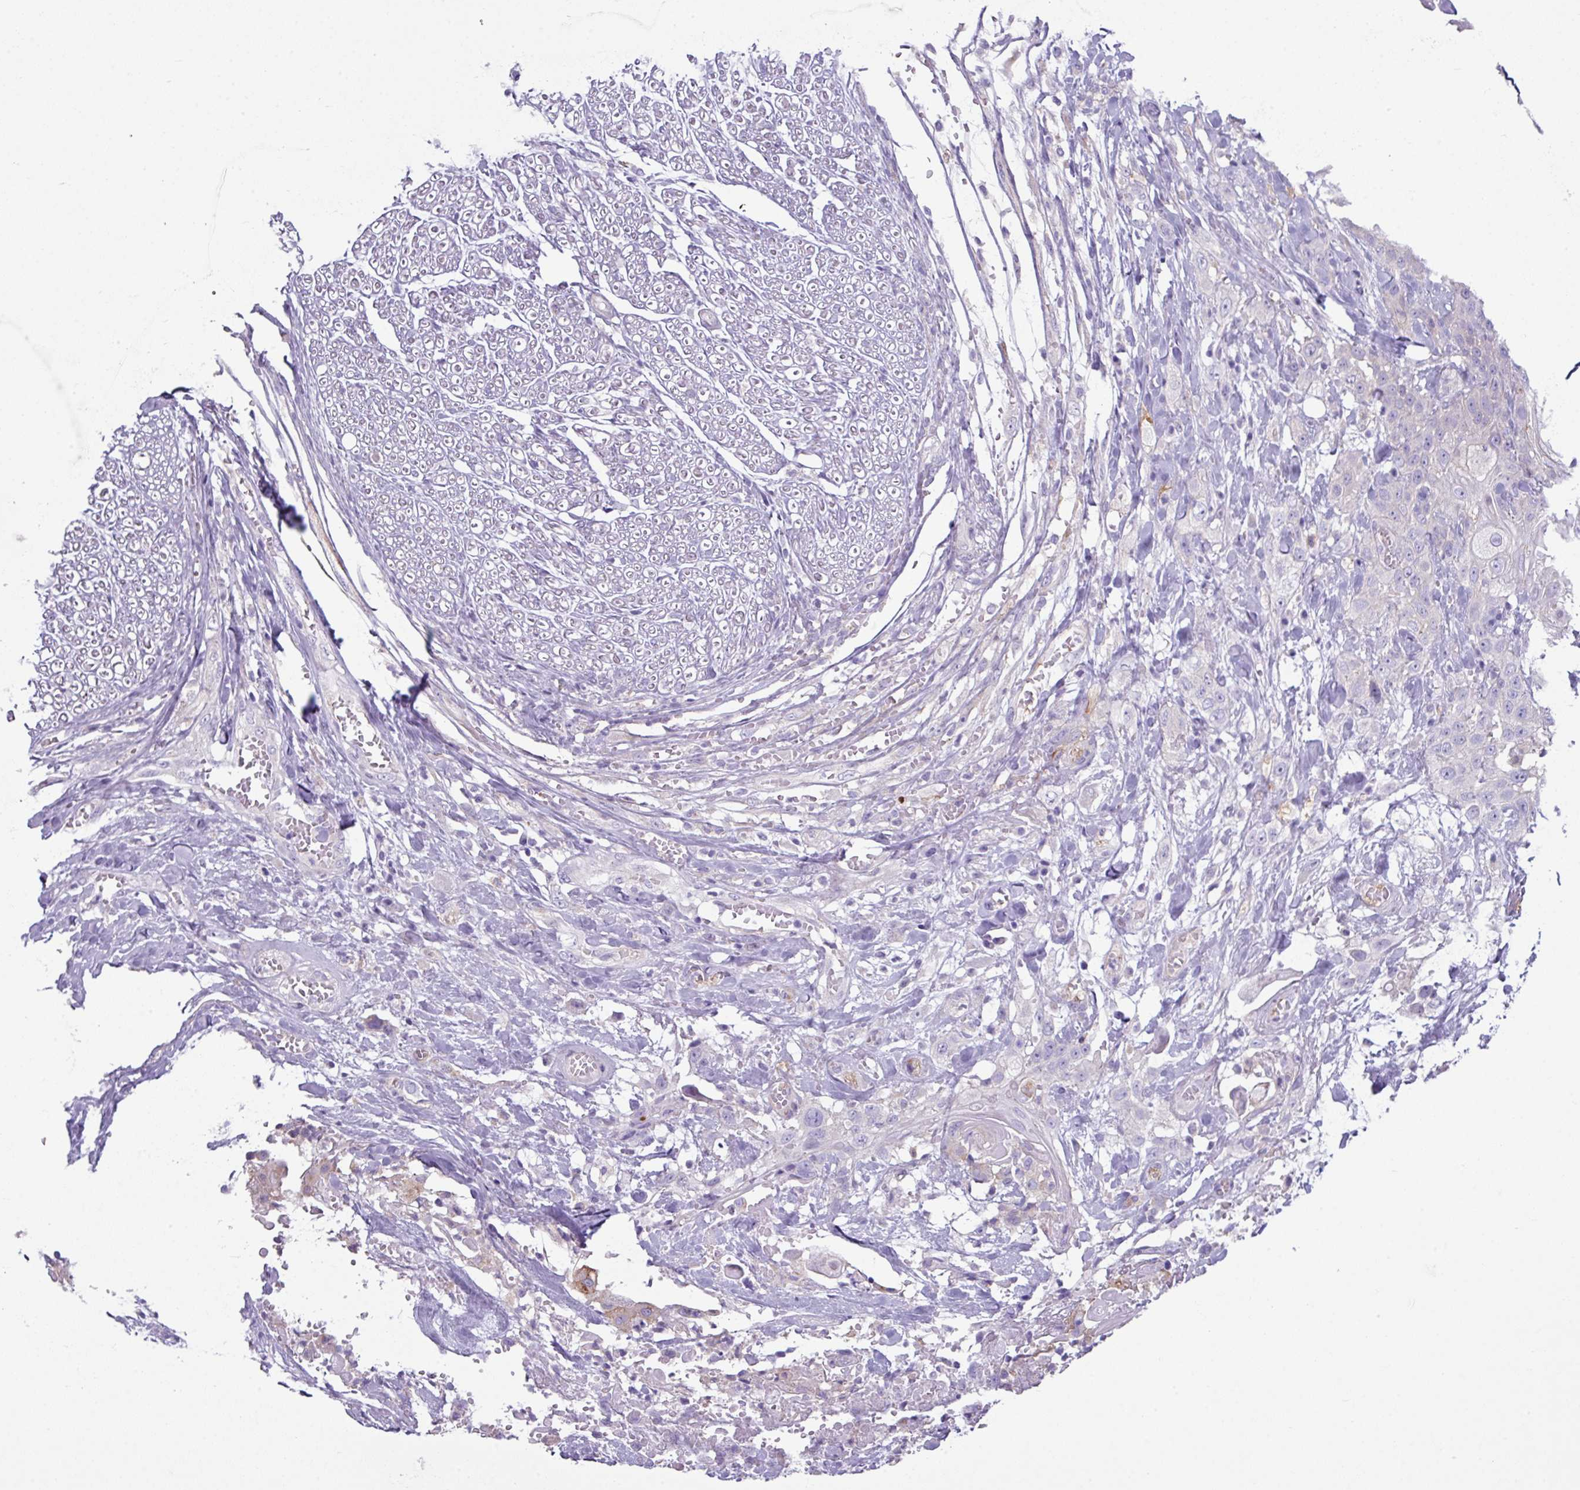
{"staining": {"intensity": "negative", "quantity": "none", "location": "none"}, "tissue": "head and neck cancer", "cell_type": "Tumor cells", "image_type": "cancer", "snomed": [{"axis": "morphology", "description": "Squamous cell carcinoma, NOS"}, {"axis": "topography", "description": "Head-Neck"}], "caption": "DAB immunohistochemical staining of human head and neck cancer reveals no significant staining in tumor cells.", "gene": "ABCC5", "patient": {"sex": "female", "age": 43}}